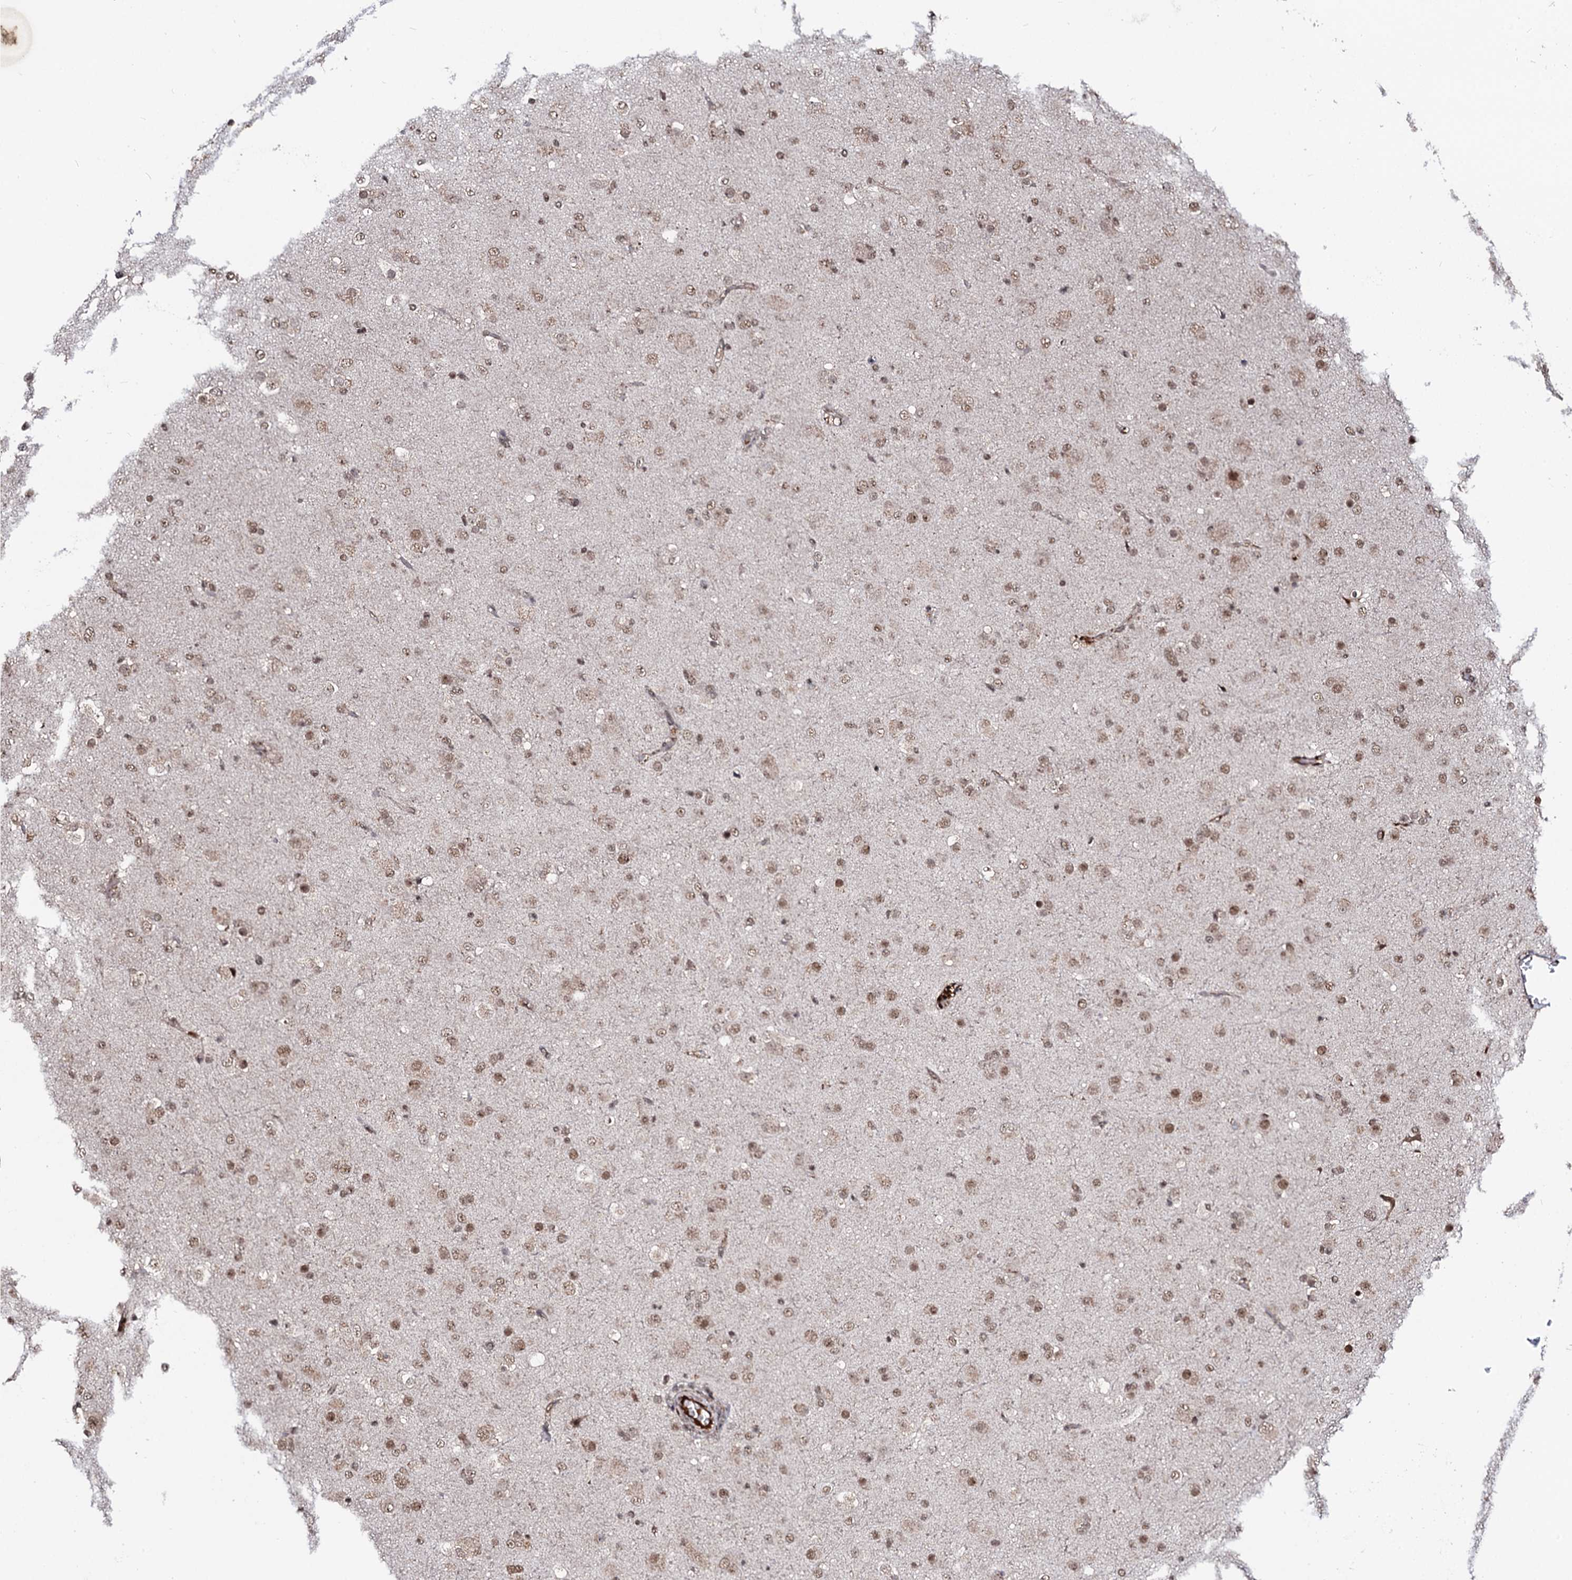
{"staining": {"intensity": "moderate", "quantity": ">75%", "location": "nuclear"}, "tissue": "glioma", "cell_type": "Tumor cells", "image_type": "cancer", "snomed": [{"axis": "morphology", "description": "Glioma, malignant, Low grade"}, {"axis": "topography", "description": "Brain"}], "caption": "IHC micrograph of malignant glioma (low-grade) stained for a protein (brown), which exhibits medium levels of moderate nuclear staining in approximately >75% of tumor cells.", "gene": "SFSWAP", "patient": {"sex": "male", "age": 65}}